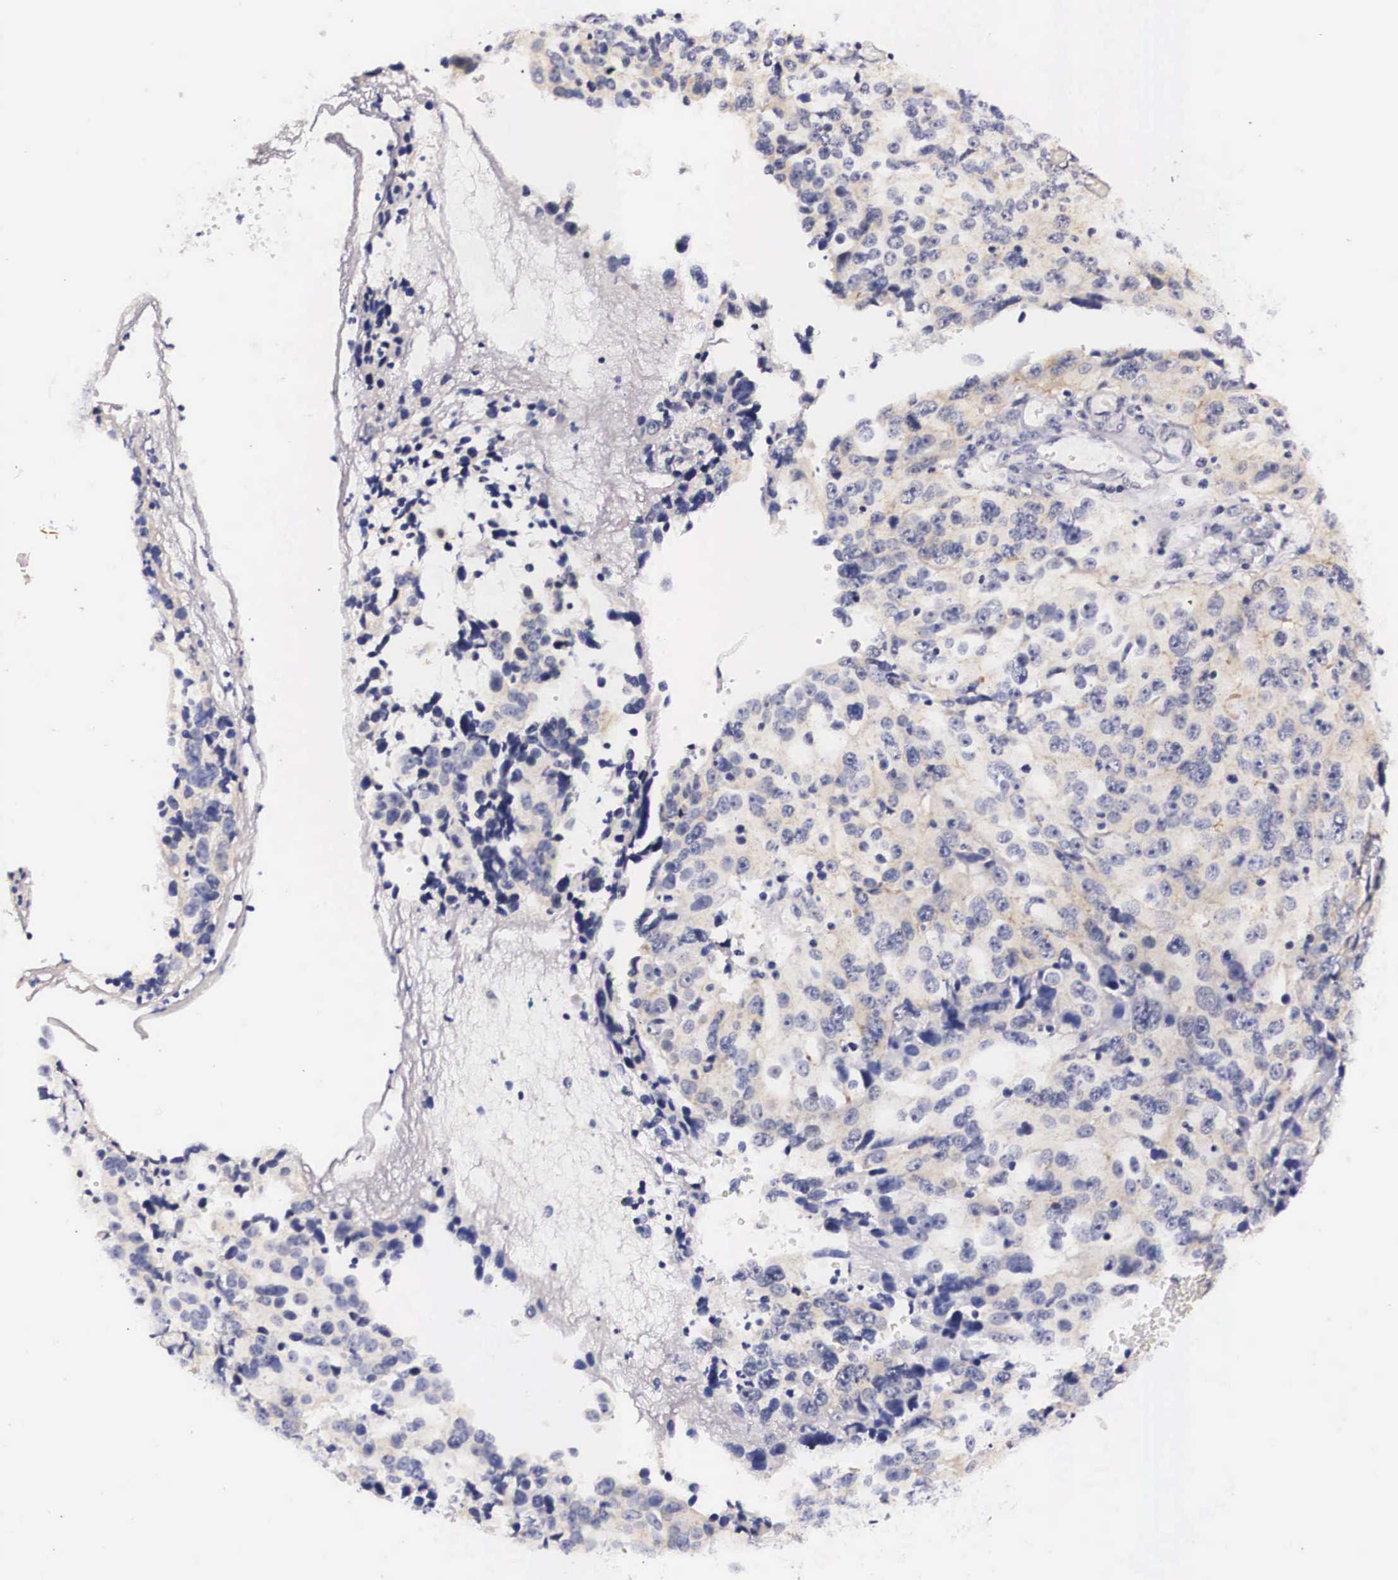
{"staining": {"intensity": "weak", "quantity": "25%-75%", "location": "cytoplasmic/membranous"}, "tissue": "ovarian cancer", "cell_type": "Tumor cells", "image_type": "cancer", "snomed": [{"axis": "morphology", "description": "Carcinoma, endometroid"}, {"axis": "topography", "description": "Ovary"}], "caption": "The immunohistochemical stain labels weak cytoplasmic/membranous staining in tumor cells of ovarian endometroid carcinoma tissue. The protein is shown in brown color, while the nuclei are stained blue.", "gene": "PHETA2", "patient": {"sex": "female", "age": 75}}